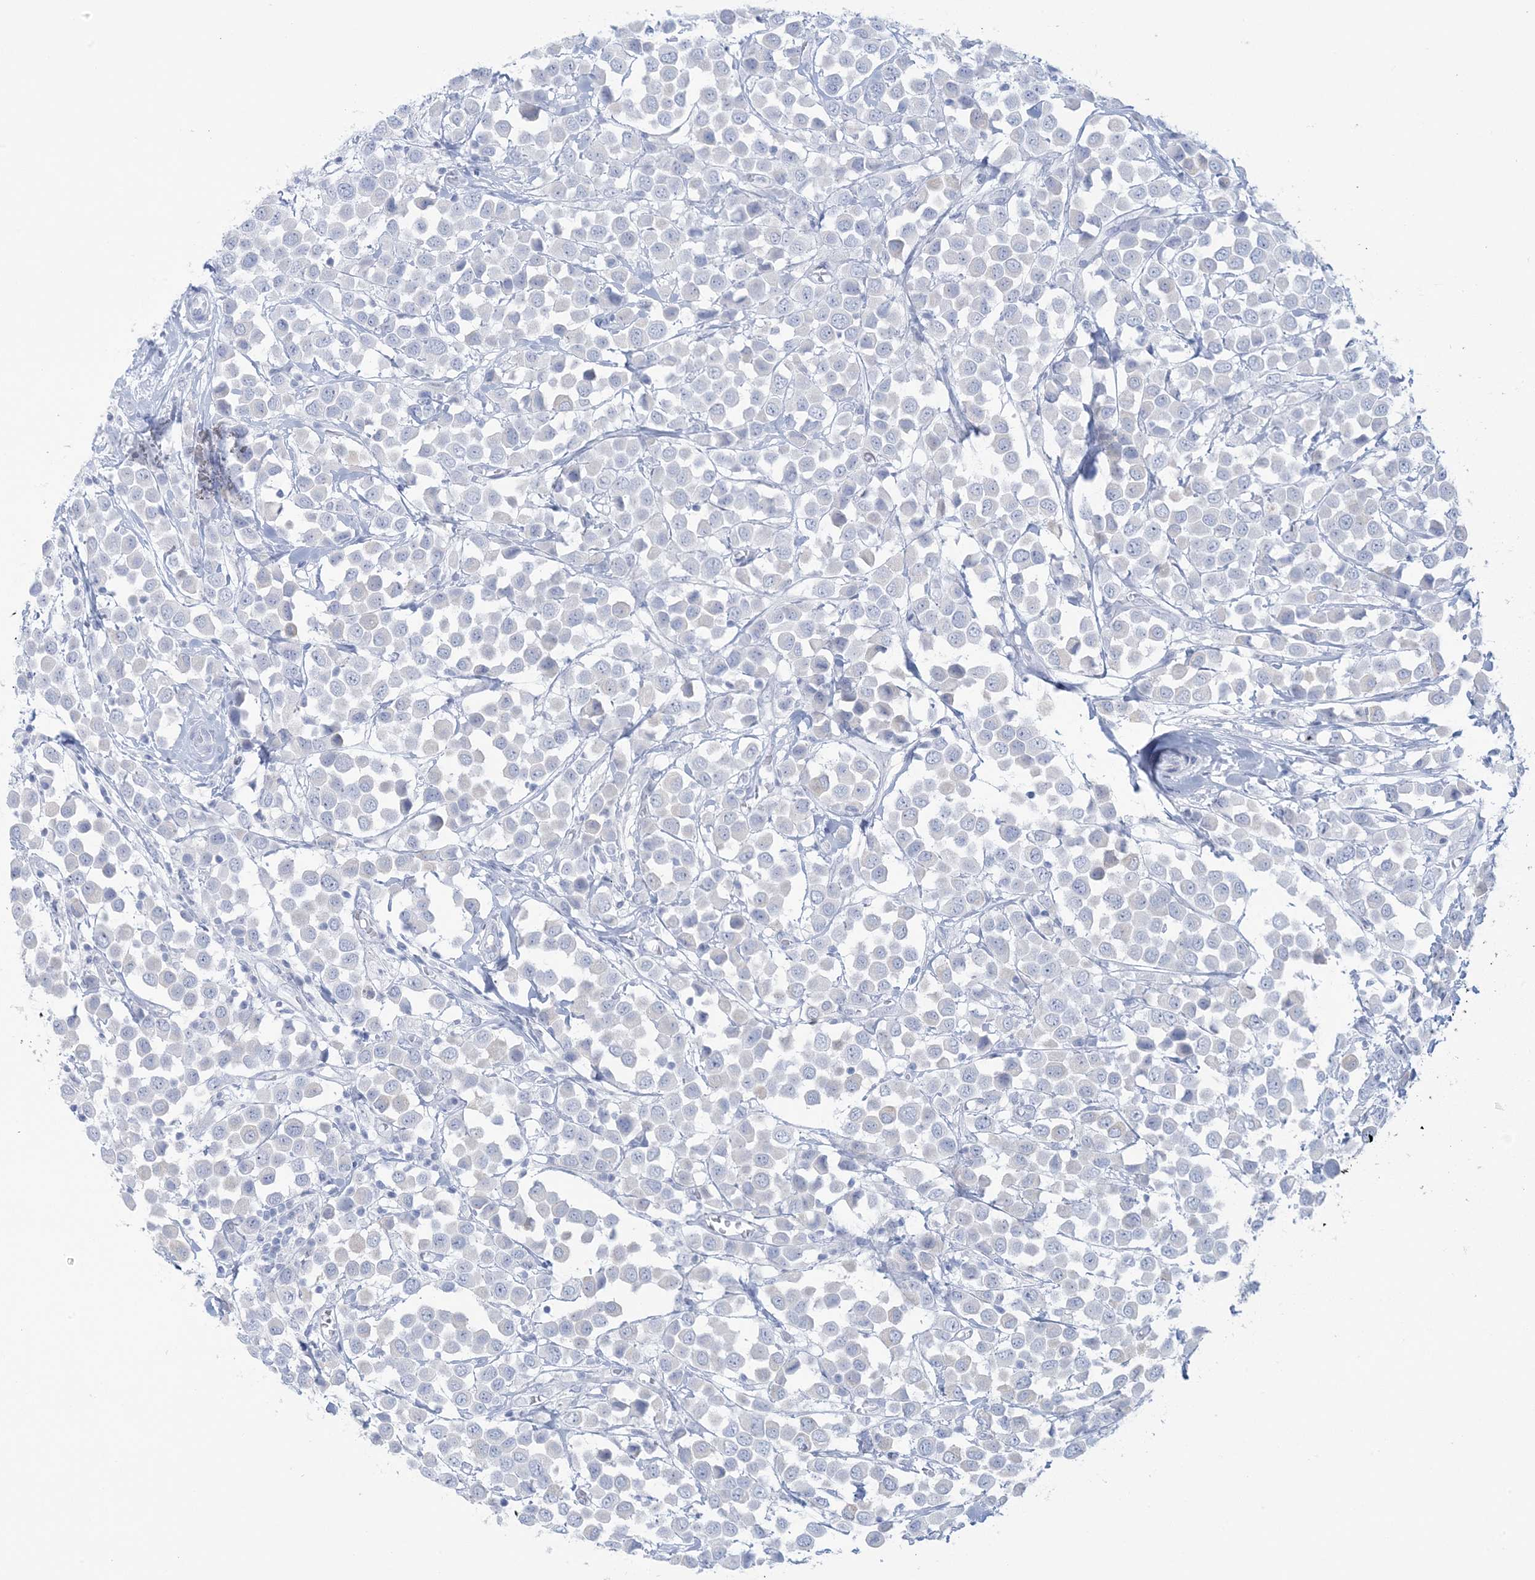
{"staining": {"intensity": "negative", "quantity": "none", "location": "none"}, "tissue": "breast cancer", "cell_type": "Tumor cells", "image_type": "cancer", "snomed": [{"axis": "morphology", "description": "Duct carcinoma"}, {"axis": "topography", "description": "Breast"}], "caption": "This image is of breast cancer stained with immunohistochemistry to label a protein in brown with the nuclei are counter-stained blue. There is no positivity in tumor cells.", "gene": "AGXT", "patient": {"sex": "female", "age": 61}}